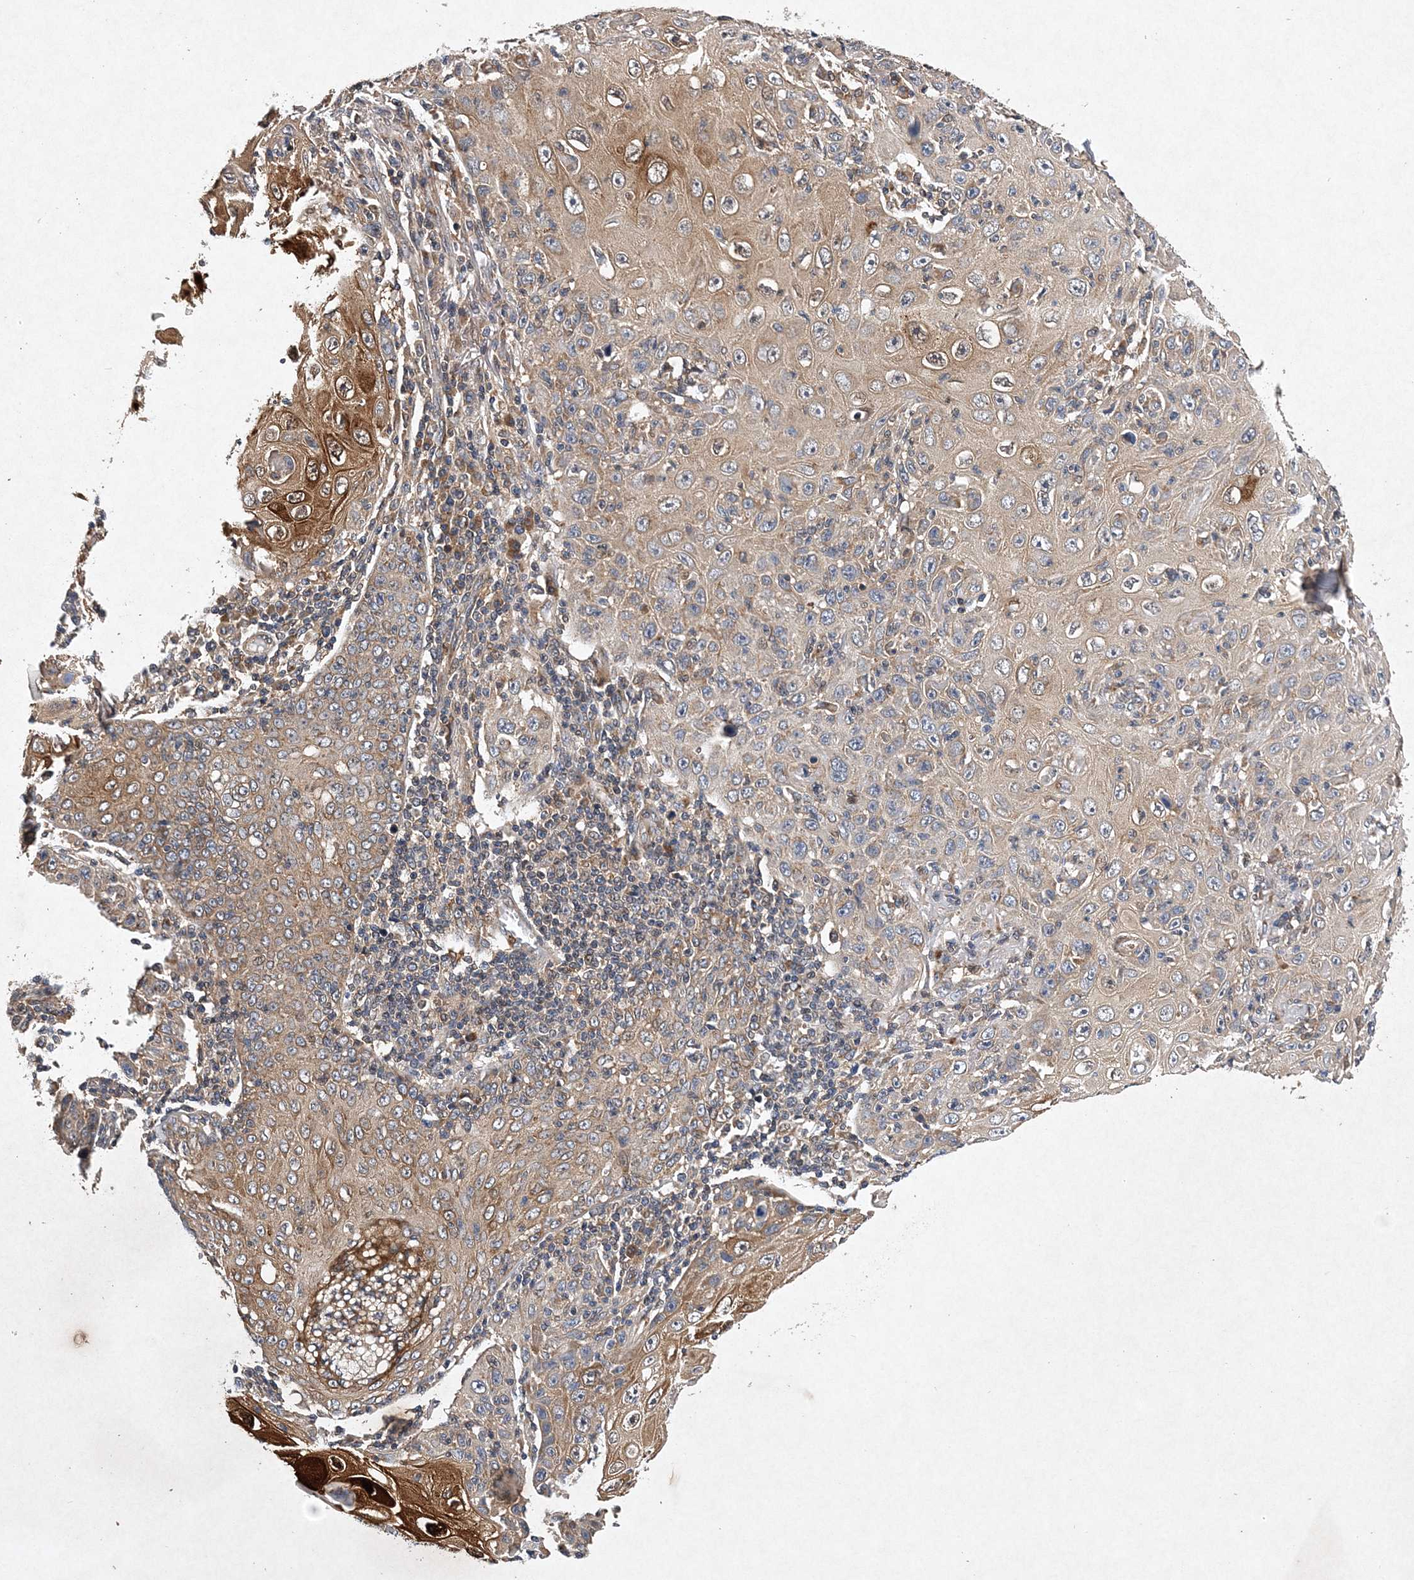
{"staining": {"intensity": "moderate", "quantity": "<25%", "location": "cytoplasmic/membranous"}, "tissue": "skin cancer", "cell_type": "Tumor cells", "image_type": "cancer", "snomed": [{"axis": "morphology", "description": "Squamous cell carcinoma, NOS"}, {"axis": "topography", "description": "Skin"}], "caption": "Skin cancer was stained to show a protein in brown. There is low levels of moderate cytoplasmic/membranous positivity in about <25% of tumor cells.", "gene": "PROSER1", "patient": {"sex": "female", "age": 88}}